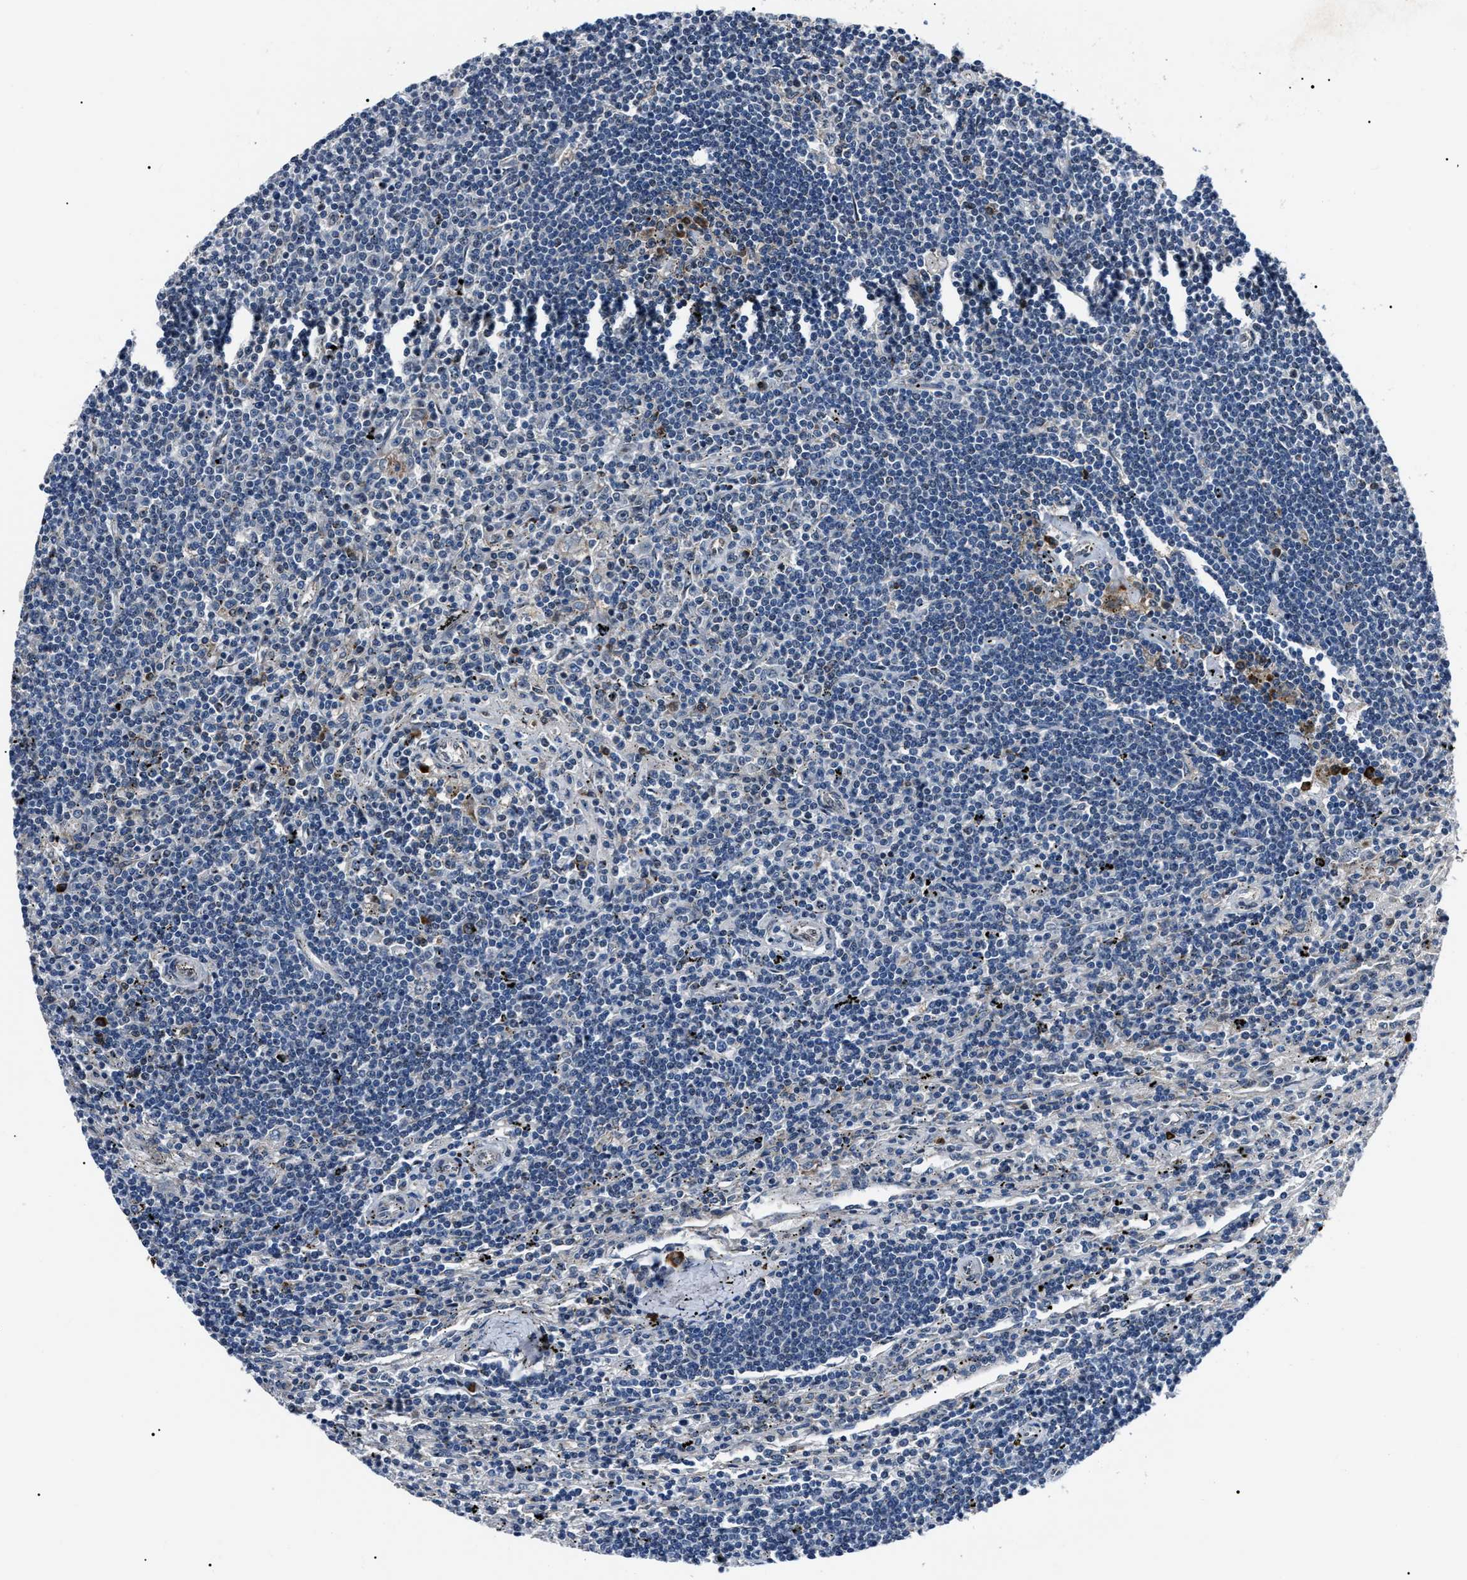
{"staining": {"intensity": "negative", "quantity": "none", "location": "none"}, "tissue": "lymphoma", "cell_type": "Tumor cells", "image_type": "cancer", "snomed": [{"axis": "morphology", "description": "Malignant lymphoma, non-Hodgkin's type, Low grade"}, {"axis": "topography", "description": "Spleen"}], "caption": "An immunohistochemistry (IHC) image of lymphoma is shown. There is no staining in tumor cells of lymphoma. (Stains: DAB immunohistochemistry with hematoxylin counter stain, Microscopy: brightfield microscopy at high magnification).", "gene": "LRRC14", "patient": {"sex": "male", "age": 76}}